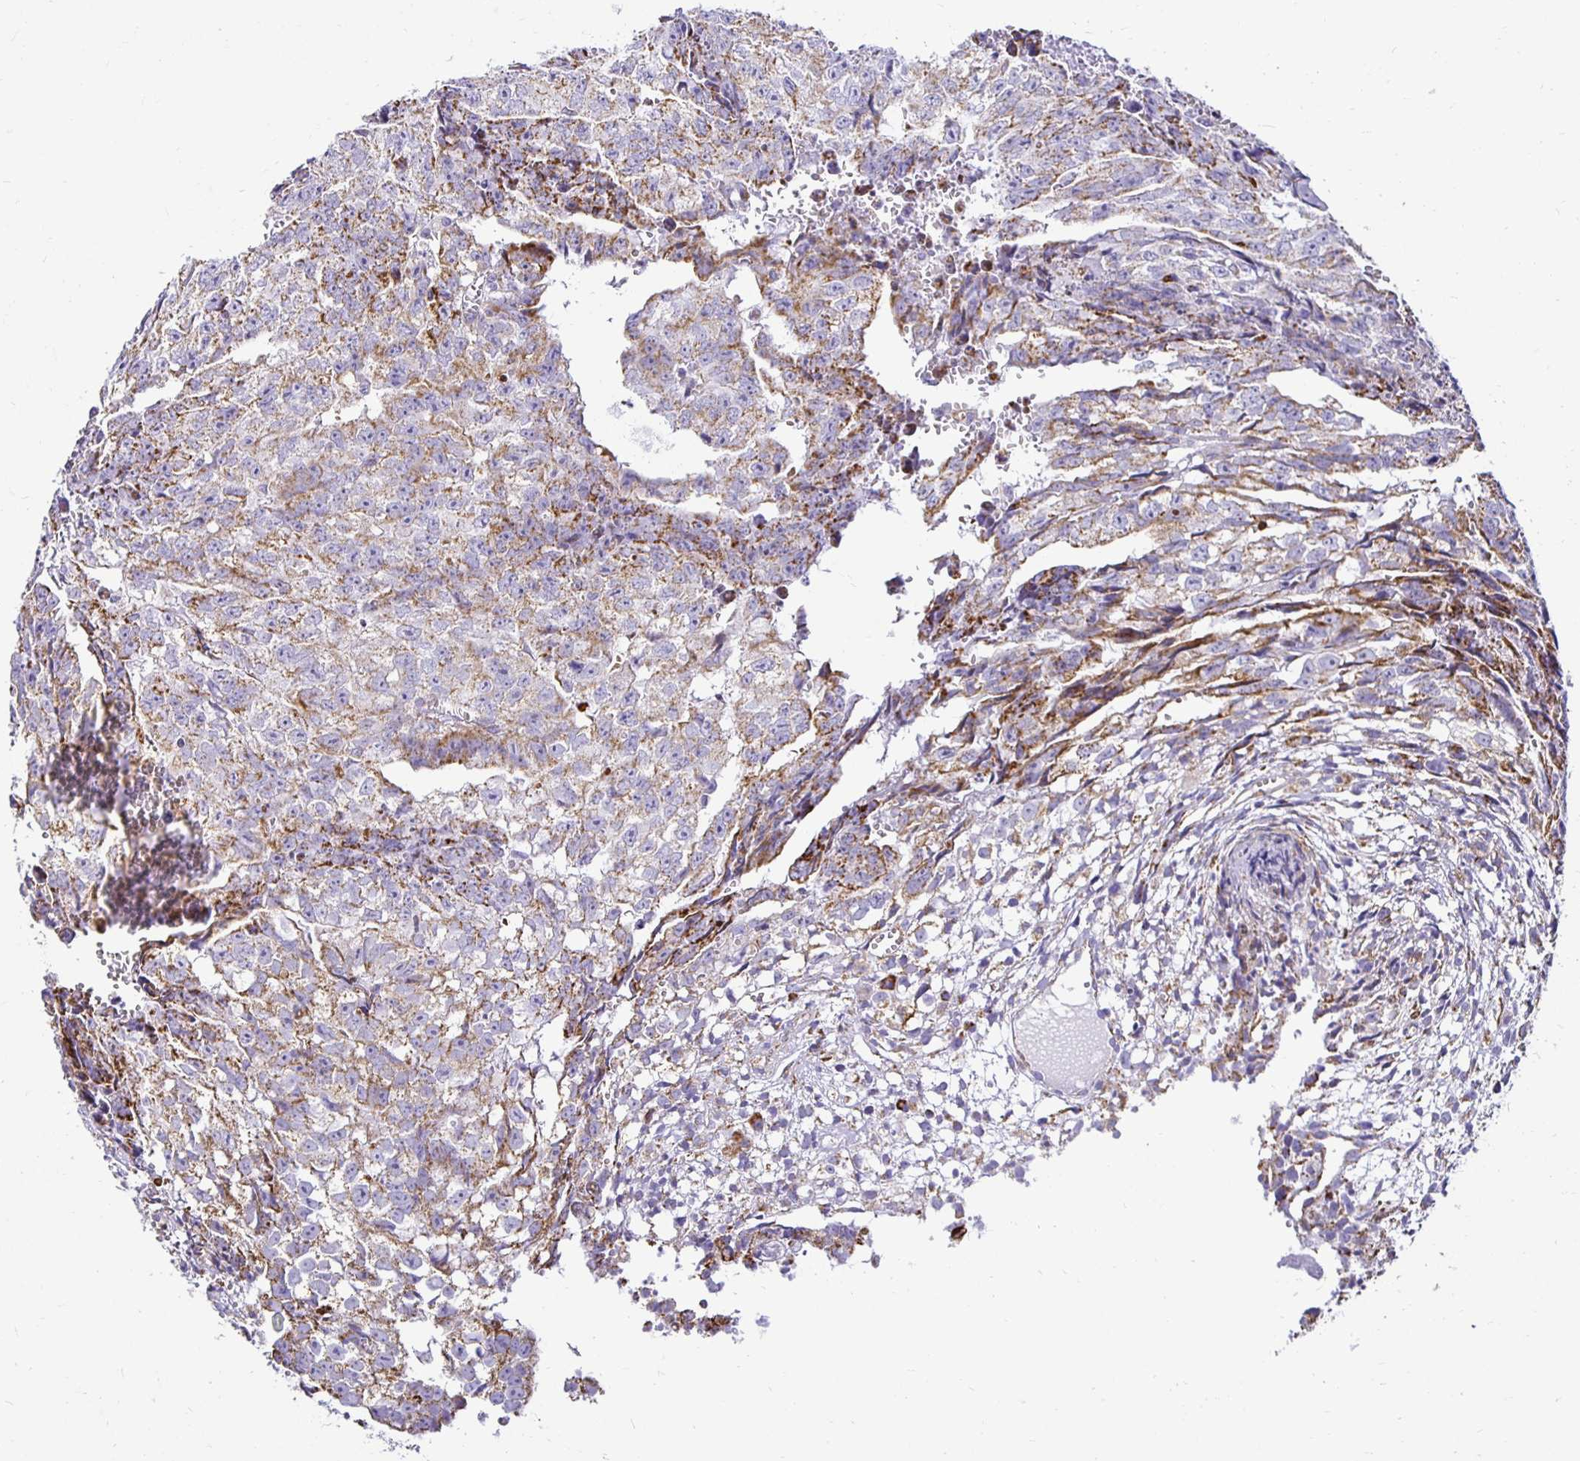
{"staining": {"intensity": "weak", "quantity": "25%-75%", "location": "cytoplasmic/membranous"}, "tissue": "testis cancer", "cell_type": "Tumor cells", "image_type": "cancer", "snomed": [{"axis": "morphology", "description": "Carcinoma, Embryonal, NOS"}, {"axis": "morphology", "description": "Teratoma, malignant, NOS"}, {"axis": "topography", "description": "Testis"}], "caption": "A high-resolution image shows IHC staining of testis cancer (teratoma (malignant)), which exhibits weak cytoplasmic/membranous staining in about 25%-75% of tumor cells.", "gene": "PLAAT2", "patient": {"sex": "male", "age": 24}}